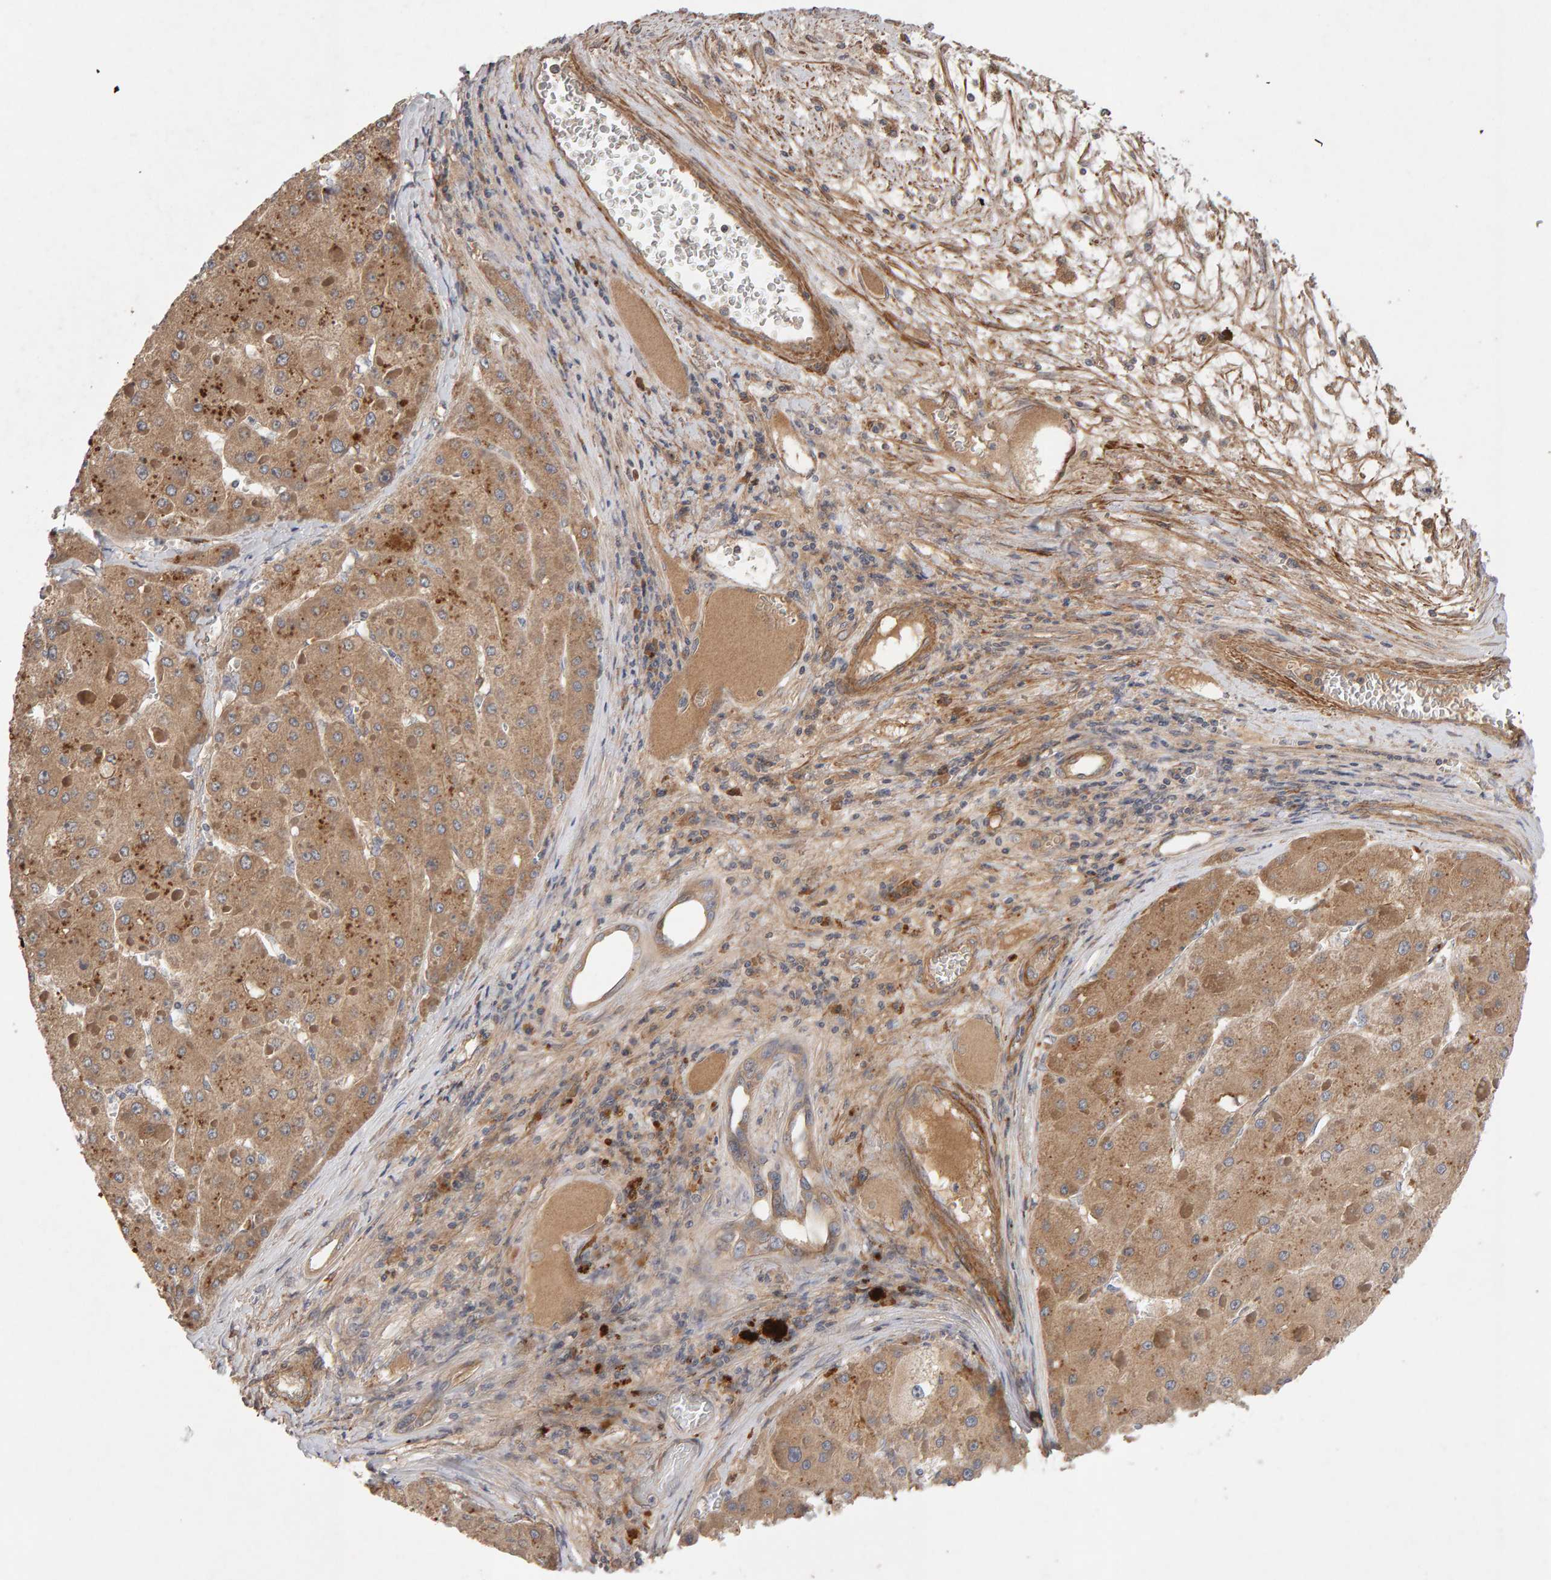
{"staining": {"intensity": "moderate", "quantity": ">75%", "location": "cytoplasmic/membranous"}, "tissue": "liver cancer", "cell_type": "Tumor cells", "image_type": "cancer", "snomed": [{"axis": "morphology", "description": "Carcinoma, Hepatocellular, NOS"}, {"axis": "topography", "description": "Liver"}], "caption": "Immunohistochemical staining of liver cancer demonstrates medium levels of moderate cytoplasmic/membranous positivity in approximately >75% of tumor cells.", "gene": "RNF19A", "patient": {"sex": "female", "age": 73}}